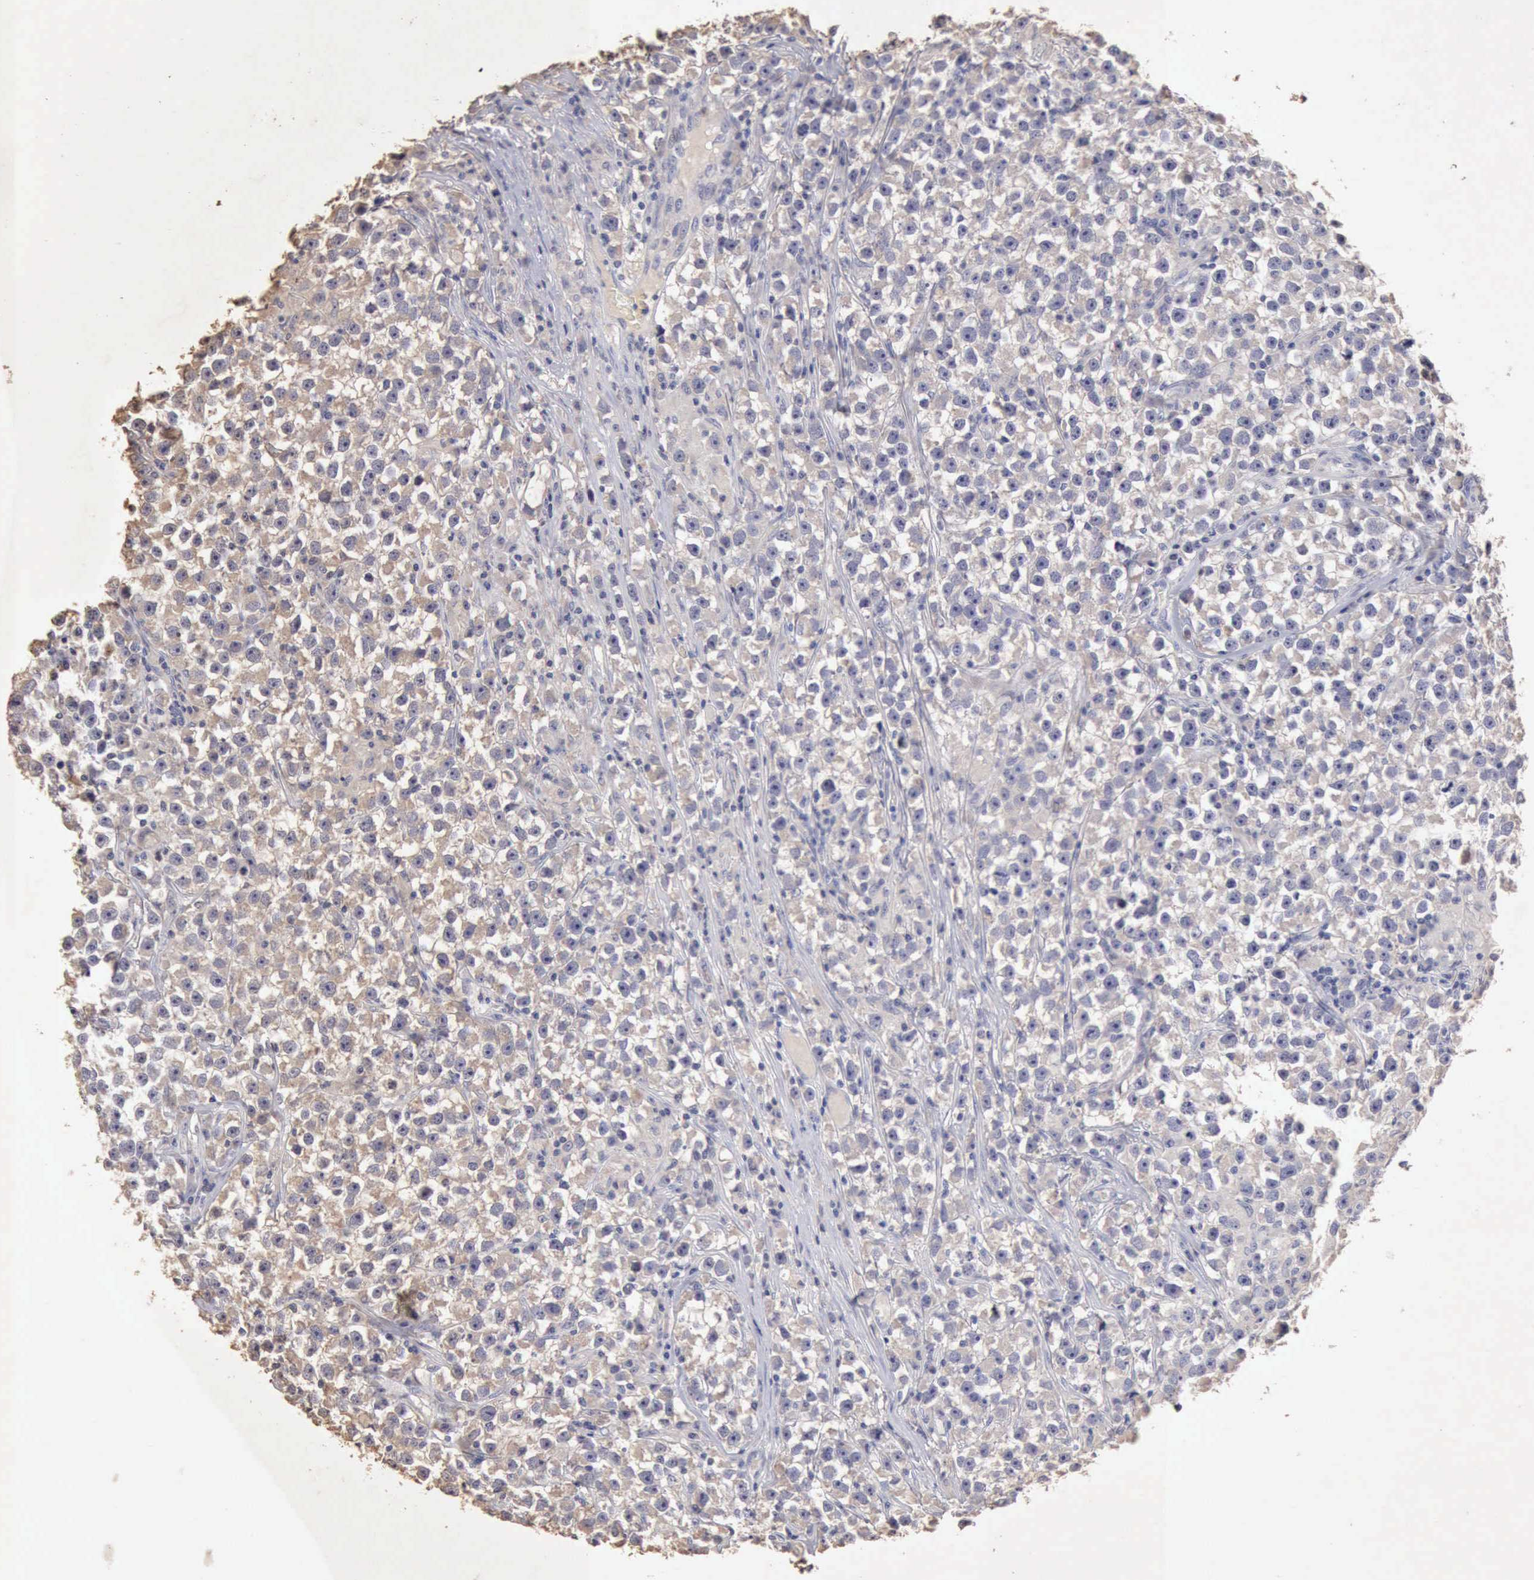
{"staining": {"intensity": "negative", "quantity": "none", "location": "none"}, "tissue": "testis cancer", "cell_type": "Tumor cells", "image_type": "cancer", "snomed": [{"axis": "morphology", "description": "Seminoma, NOS"}, {"axis": "topography", "description": "Testis"}], "caption": "Immunohistochemistry (IHC) of testis seminoma shows no expression in tumor cells.", "gene": "KRT6B", "patient": {"sex": "male", "age": 33}}